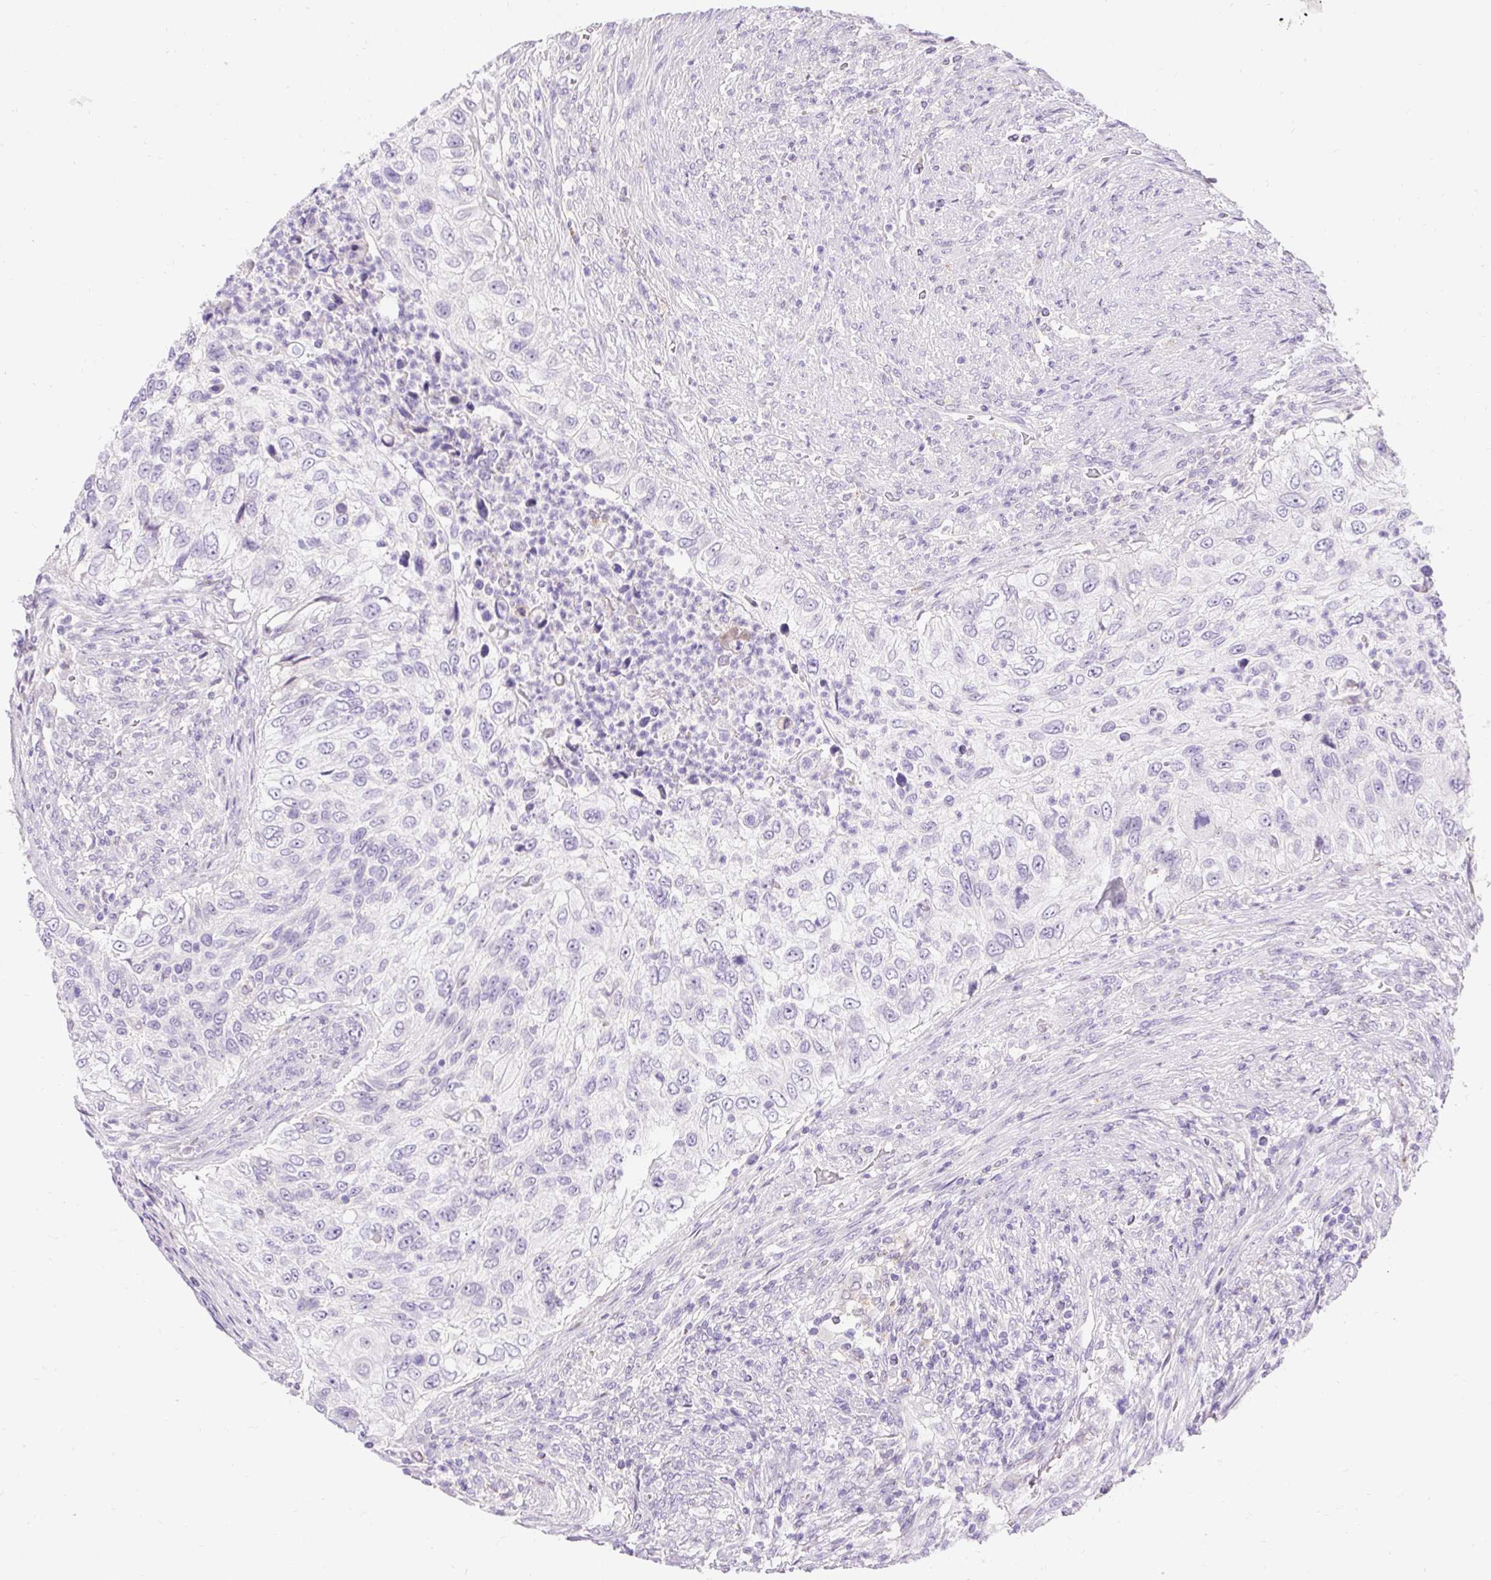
{"staining": {"intensity": "negative", "quantity": "none", "location": "none"}, "tissue": "urothelial cancer", "cell_type": "Tumor cells", "image_type": "cancer", "snomed": [{"axis": "morphology", "description": "Urothelial carcinoma, High grade"}, {"axis": "topography", "description": "Urinary bladder"}], "caption": "Tumor cells show no significant expression in urothelial cancer.", "gene": "TMEM150C", "patient": {"sex": "female", "age": 60}}